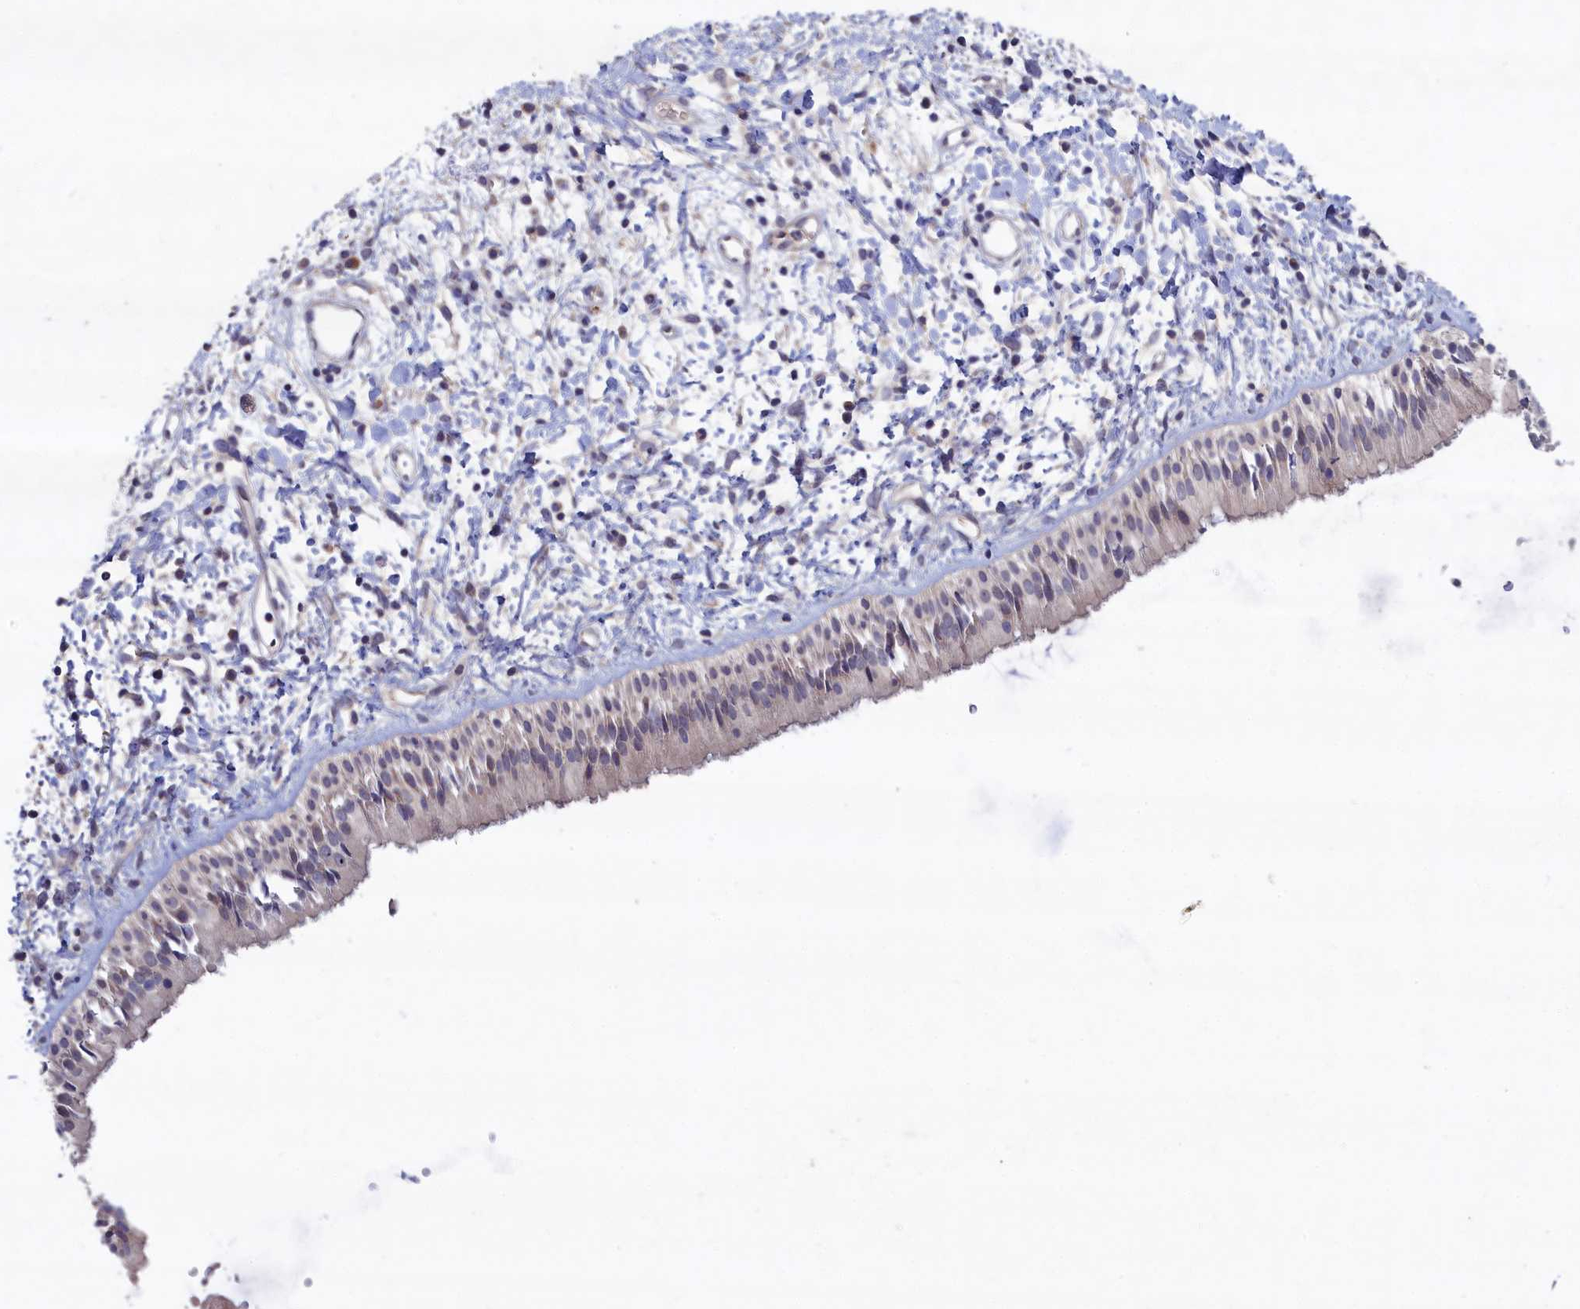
{"staining": {"intensity": "weak", "quantity": "<25%", "location": "cytoplasmic/membranous"}, "tissue": "nasopharynx", "cell_type": "Respiratory epithelial cells", "image_type": "normal", "snomed": [{"axis": "morphology", "description": "Normal tissue, NOS"}, {"axis": "topography", "description": "Nasopharynx"}], "caption": "The photomicrograph exhibits no staining of respiratory epithelial cells in normal nasopharynx. (IHC, brightfield microscopy, high magnification).", "gene": "CELF5", "patient": {"sex": "male", "age": 22}}